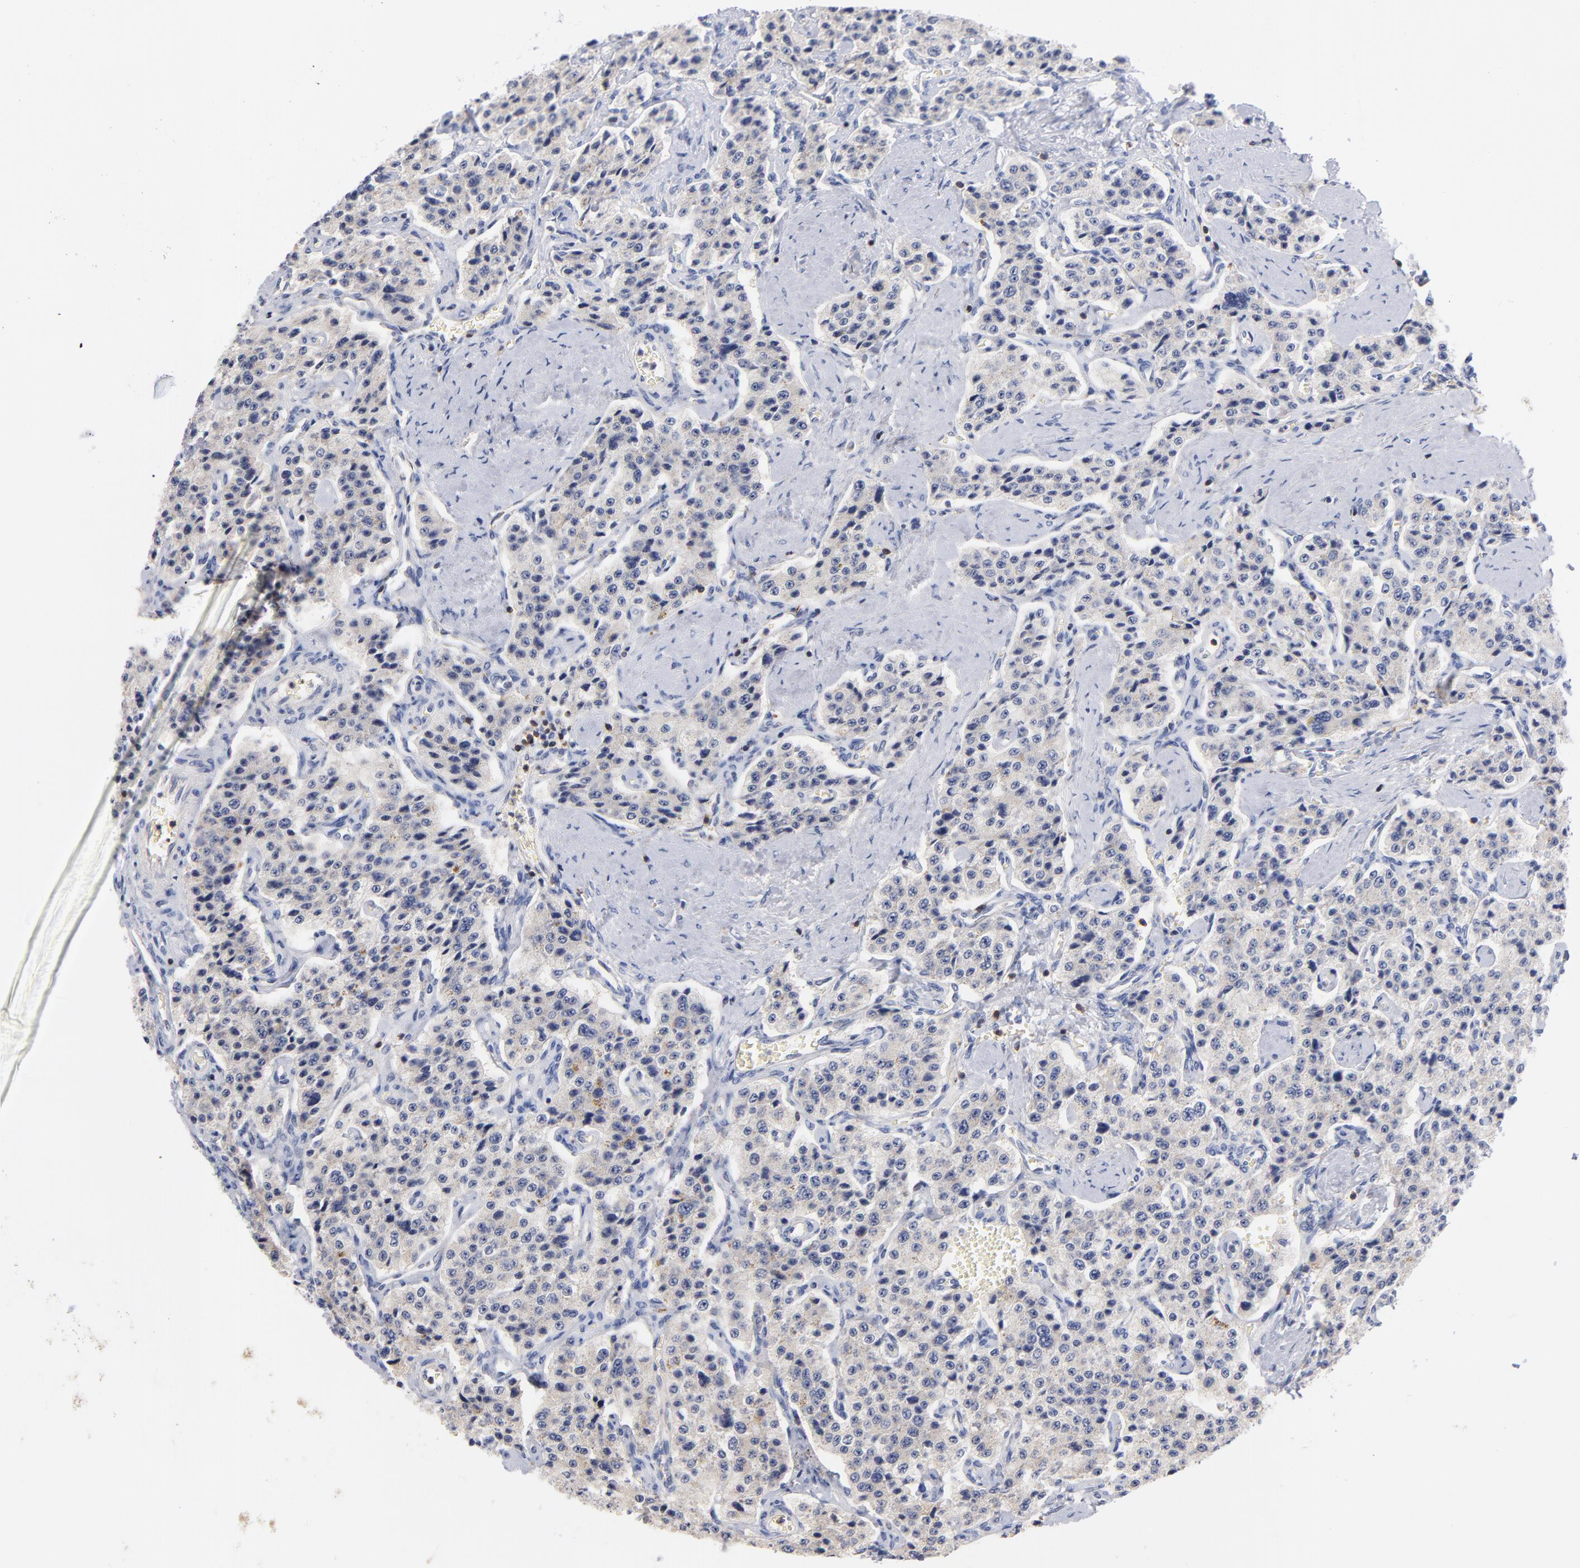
{"staining": {"intensity": "weak", "quantity": "<25%", "location": "cytoplasmic/membranous"}, "tissue": "carcinoid", "cell_type": "Tumor cells", "image_type": "cancer", "snomed": [{"axis": "morphology", "description": "Carcinoid, malignant, NOS"}, {"axis": "topography", "description": "Small intestine"}], "caption": "An IHC image of carcinoid (malignant) is shown. There is no staining in tumor cells of carcinoid (malignant).", "gene": "KREMEN2", "patient": {"sex": "male", "age": 52}}